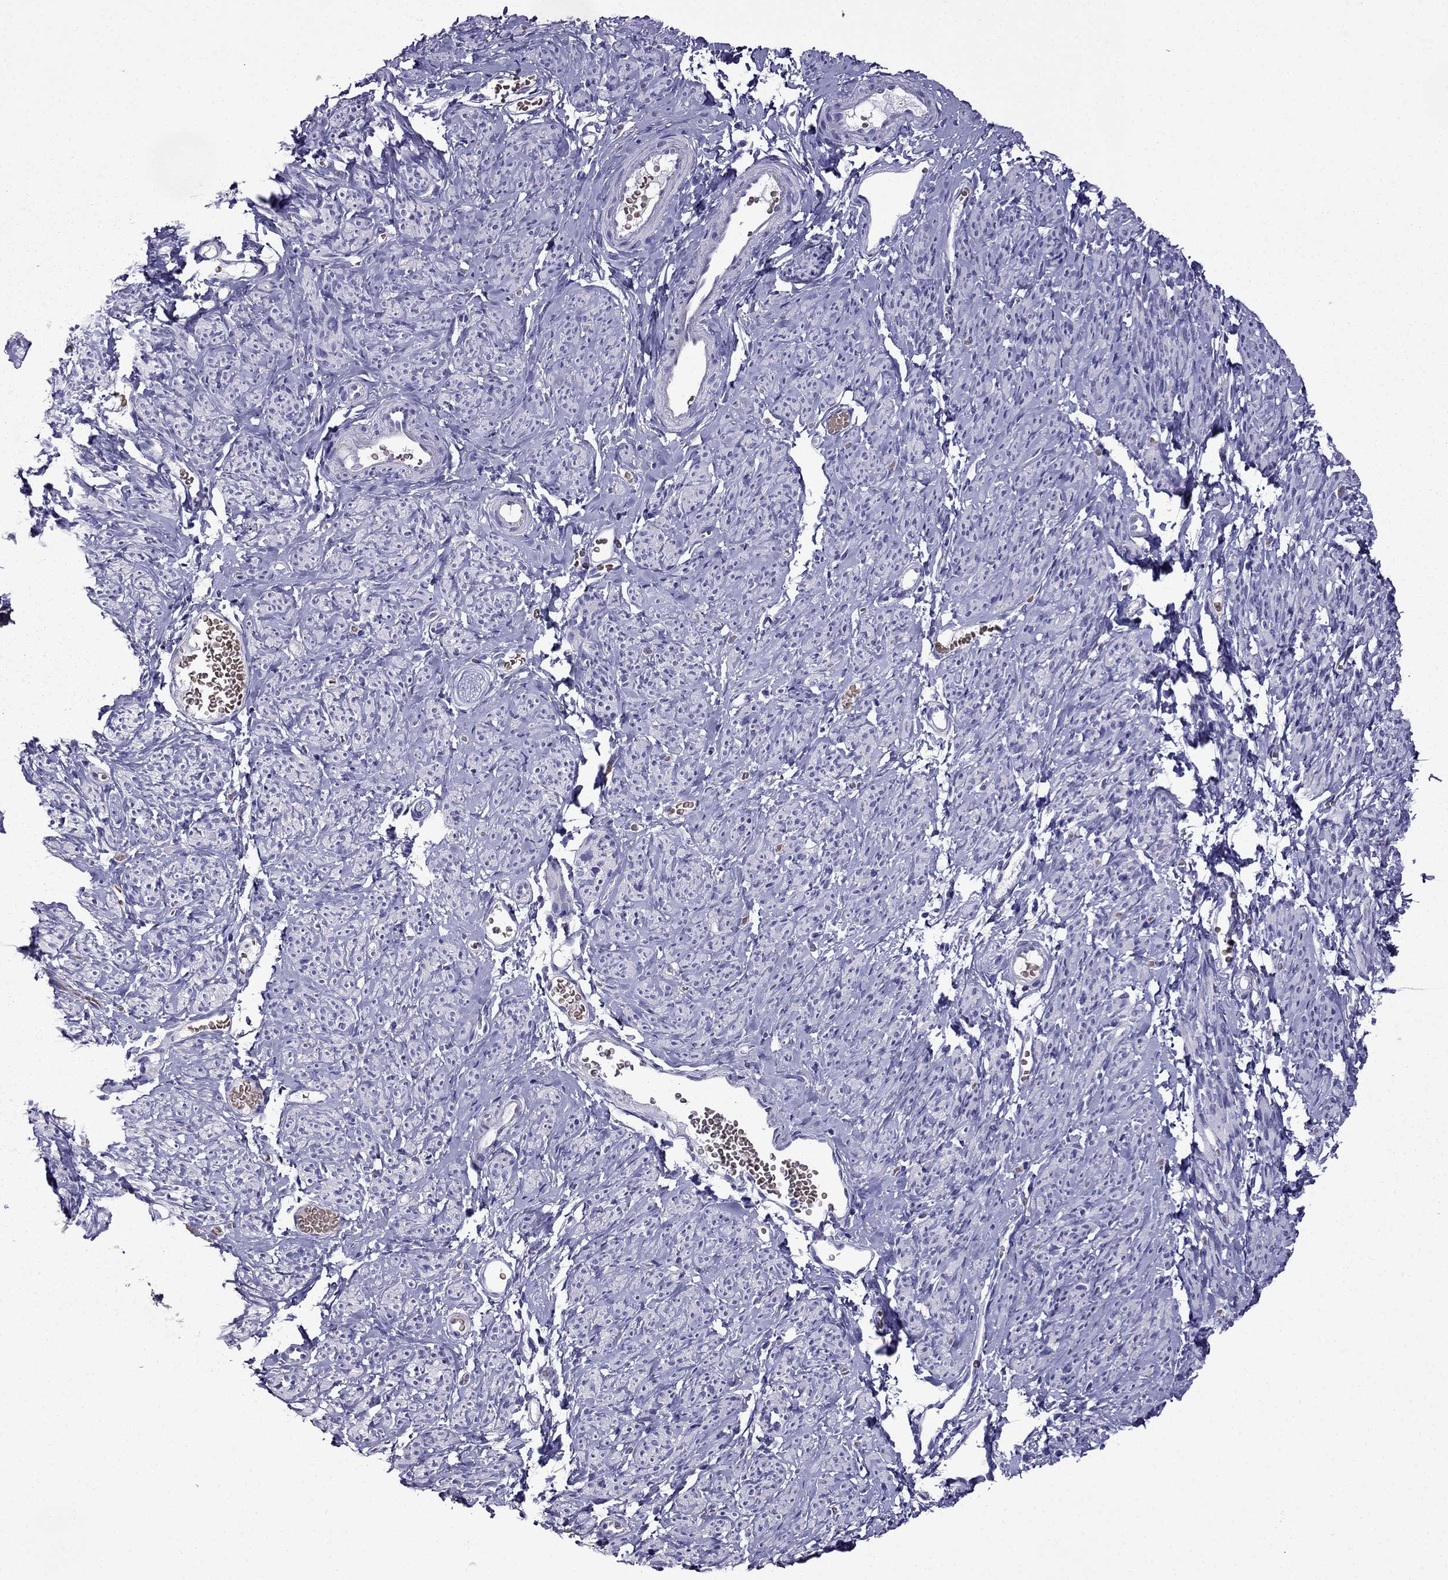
{"staining": {"intensity": "negative", "quantity": "none", "location": "none"}, "tissue": "smooth muscle", "cell_type": "Smooth muscle cells", "image_type": "normal", "snomed": [{"axis": "morphology", "description": "Normal tissue, NOS"}, {"axis": "topography", "description": "Smooth muscle"}], "caption": "Micrograph shows no protein positivity in smooth muscle cells of unremarkable smooth muscle. The staining is performed using DAB (3,3'-diaminobenzidine) brown chromogen with nuclei counter-stained in using hematoxylin.", "gene": "TDRD1", "patient": {"sex": "female", "age": 65}}